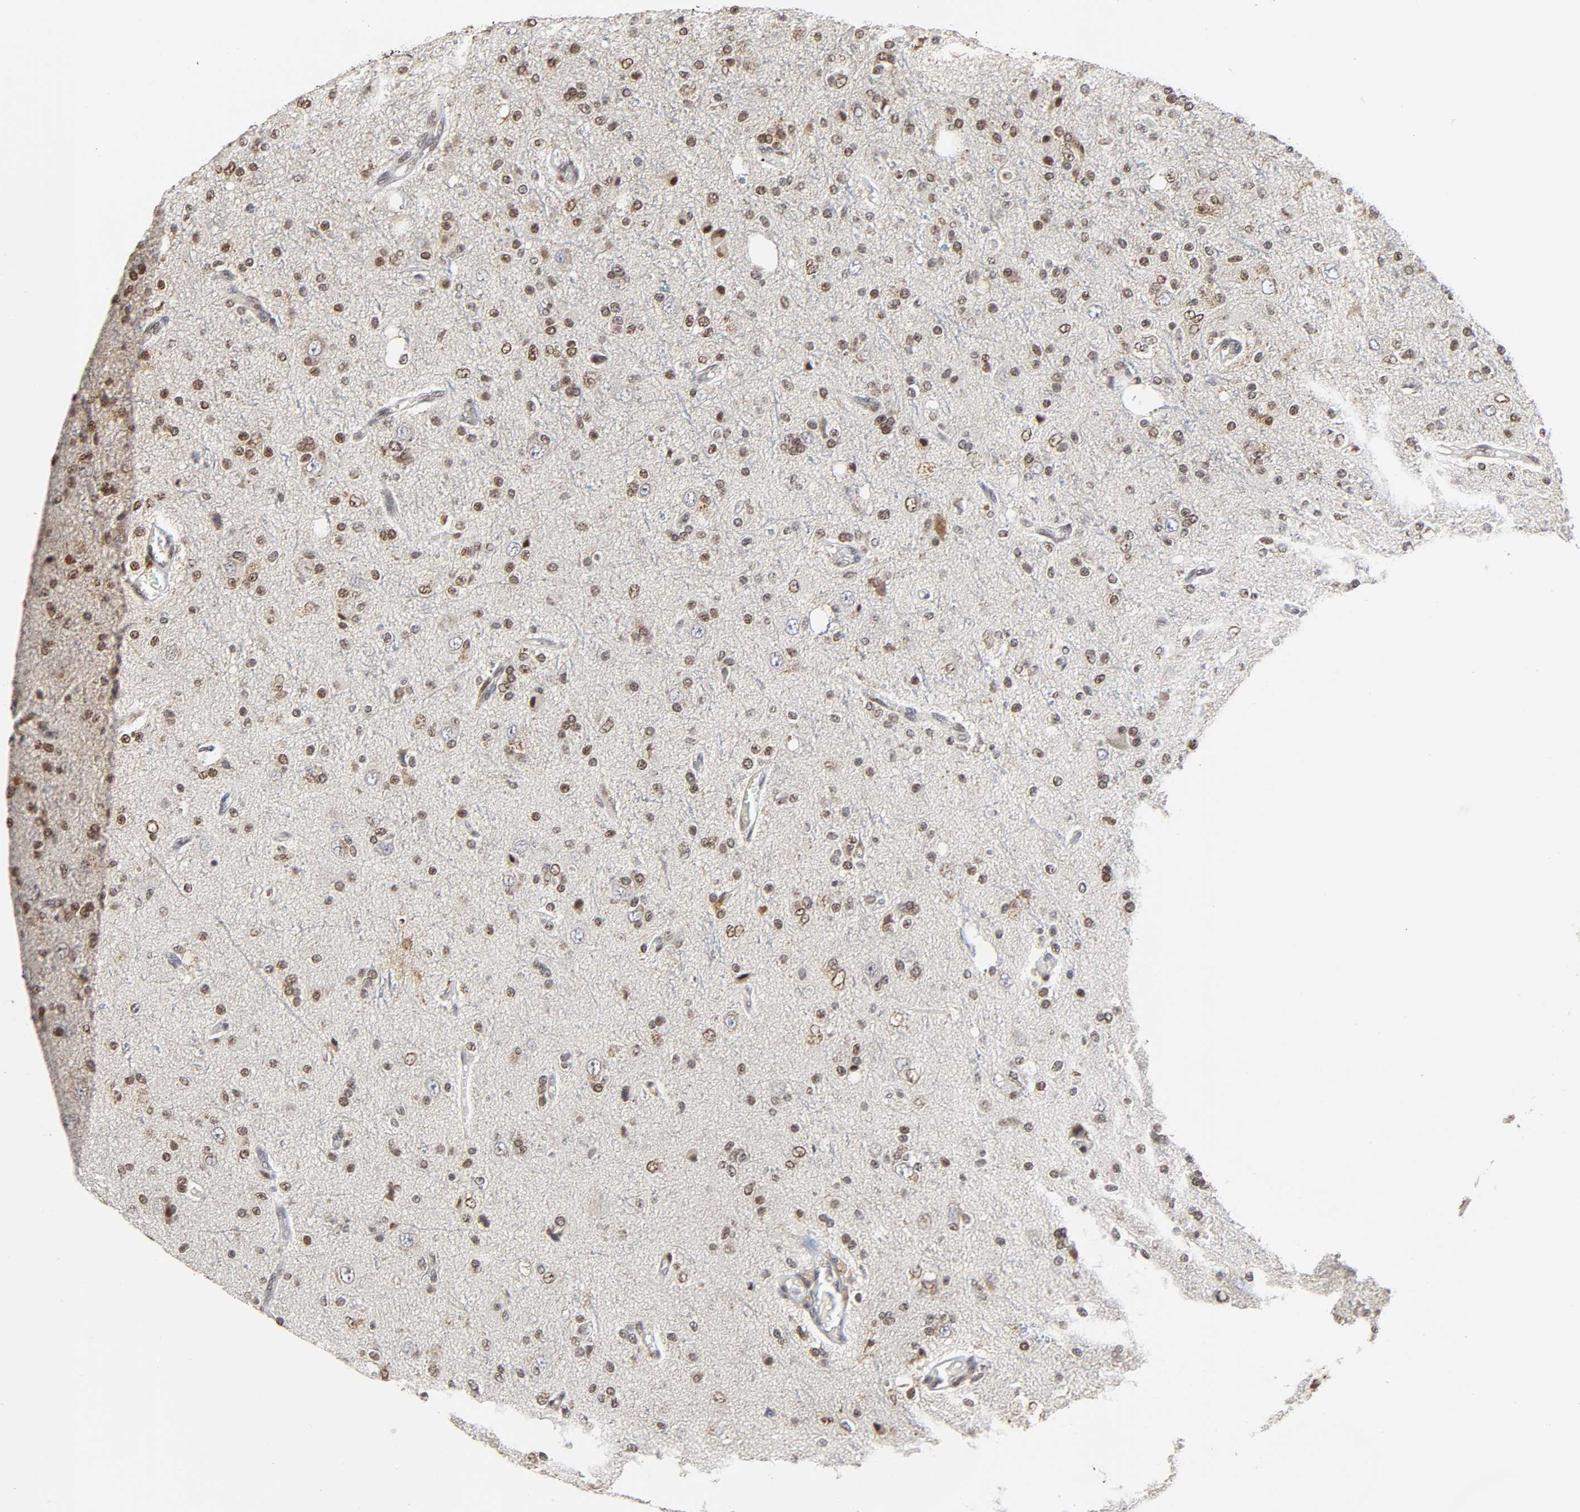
{"staining": {"intensity": "moderate", "quantity": ">75%", "location": "nuclear"}, "tissue": "glioma", "cell_type": "Tumor cells", "image_type": "cancer", "snomed": [{"axis": "morphology", "description": "Glioma, malignant, High grade"}, {"axis": "topography", "description": "Brain"}], "caption": "Malignant high-grade glioma stained for a protein shows moderate nuclear positivity in tumor cells.", "gene": "KAT2B", "patient": {"sex": "male", "age": 47}}